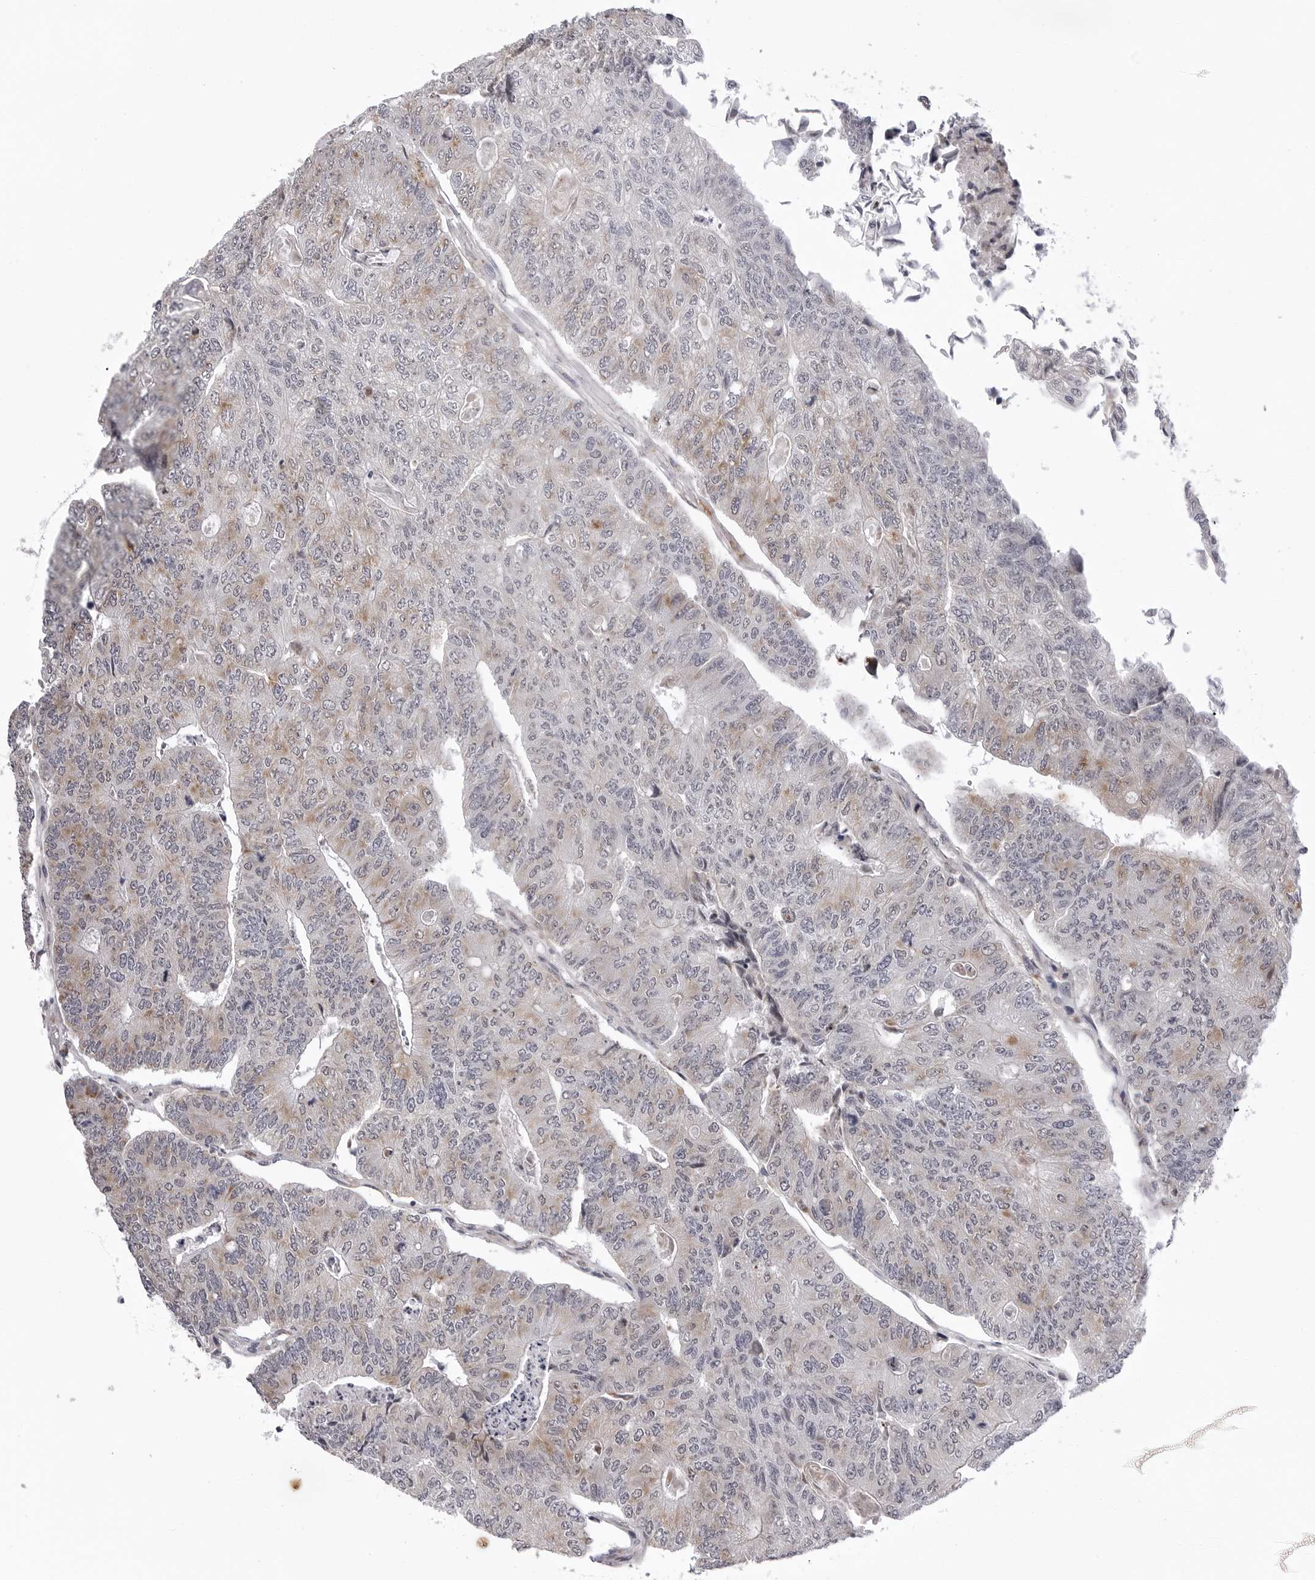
{"staining": {"intensity": "weak", "quantity": "<25%", "location": "cytoplasmic/membranous"}, "tissue": "colorectal cancer", "cell_type": "Tumor cells", "image_type": "cancer", "snomed": [{"axis": "morphology", "description": "Adenocarcinoma, NOS"}, {"axis": "topography", "description": "Colon"}], "caption": "Protein analysis of adenocarcinoma (colorectal) reveals no significant positivity in tumor cells. (Stains: DAB (3,3'-diaminobenzidine) immunohistochemistry (IHC) with hematoxylin counter stain, Microscopy: brightfield microscopy at high magnification).", "gene": "CDK20", "patient": {"sex": "female", "age": 67}}